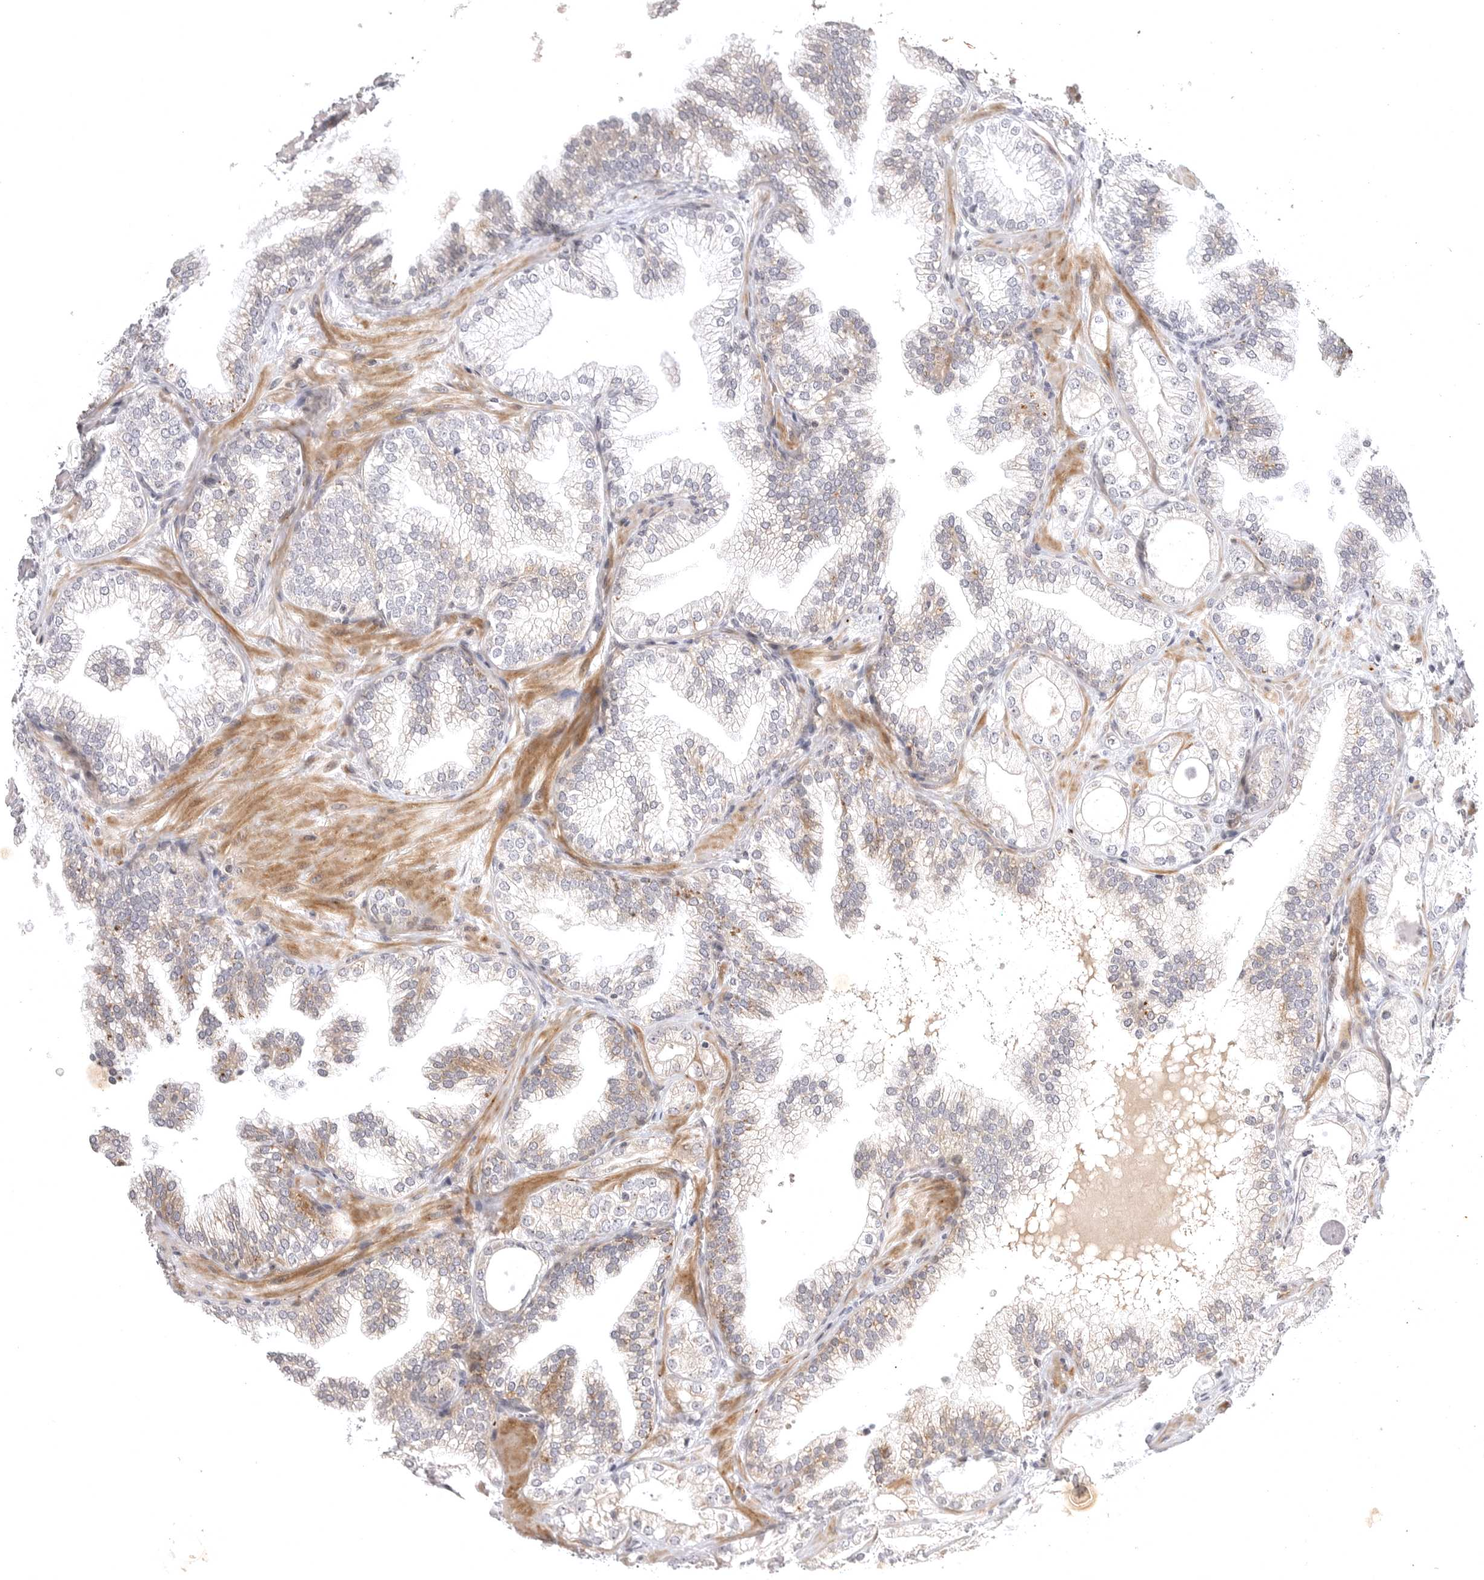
{"staining": {"intensity": "negative", "quantity": "none", "location": "none"}, "tissue": "prostate cancer", "cell_type": "Tumor cells", "image_type": "cancer", "snomed": [{"axis": "morphology", "description": "Adenocarcinoma, High grade"}, {"axis": "topography", "description": "Prostate"}], "caption": "Protein analysis of prostate high-grade adenocarcinoma demonstrates no significant expression in tumor cells.", "gene": "CD300LD", "patient": {"sex": "male", "age": 58}}